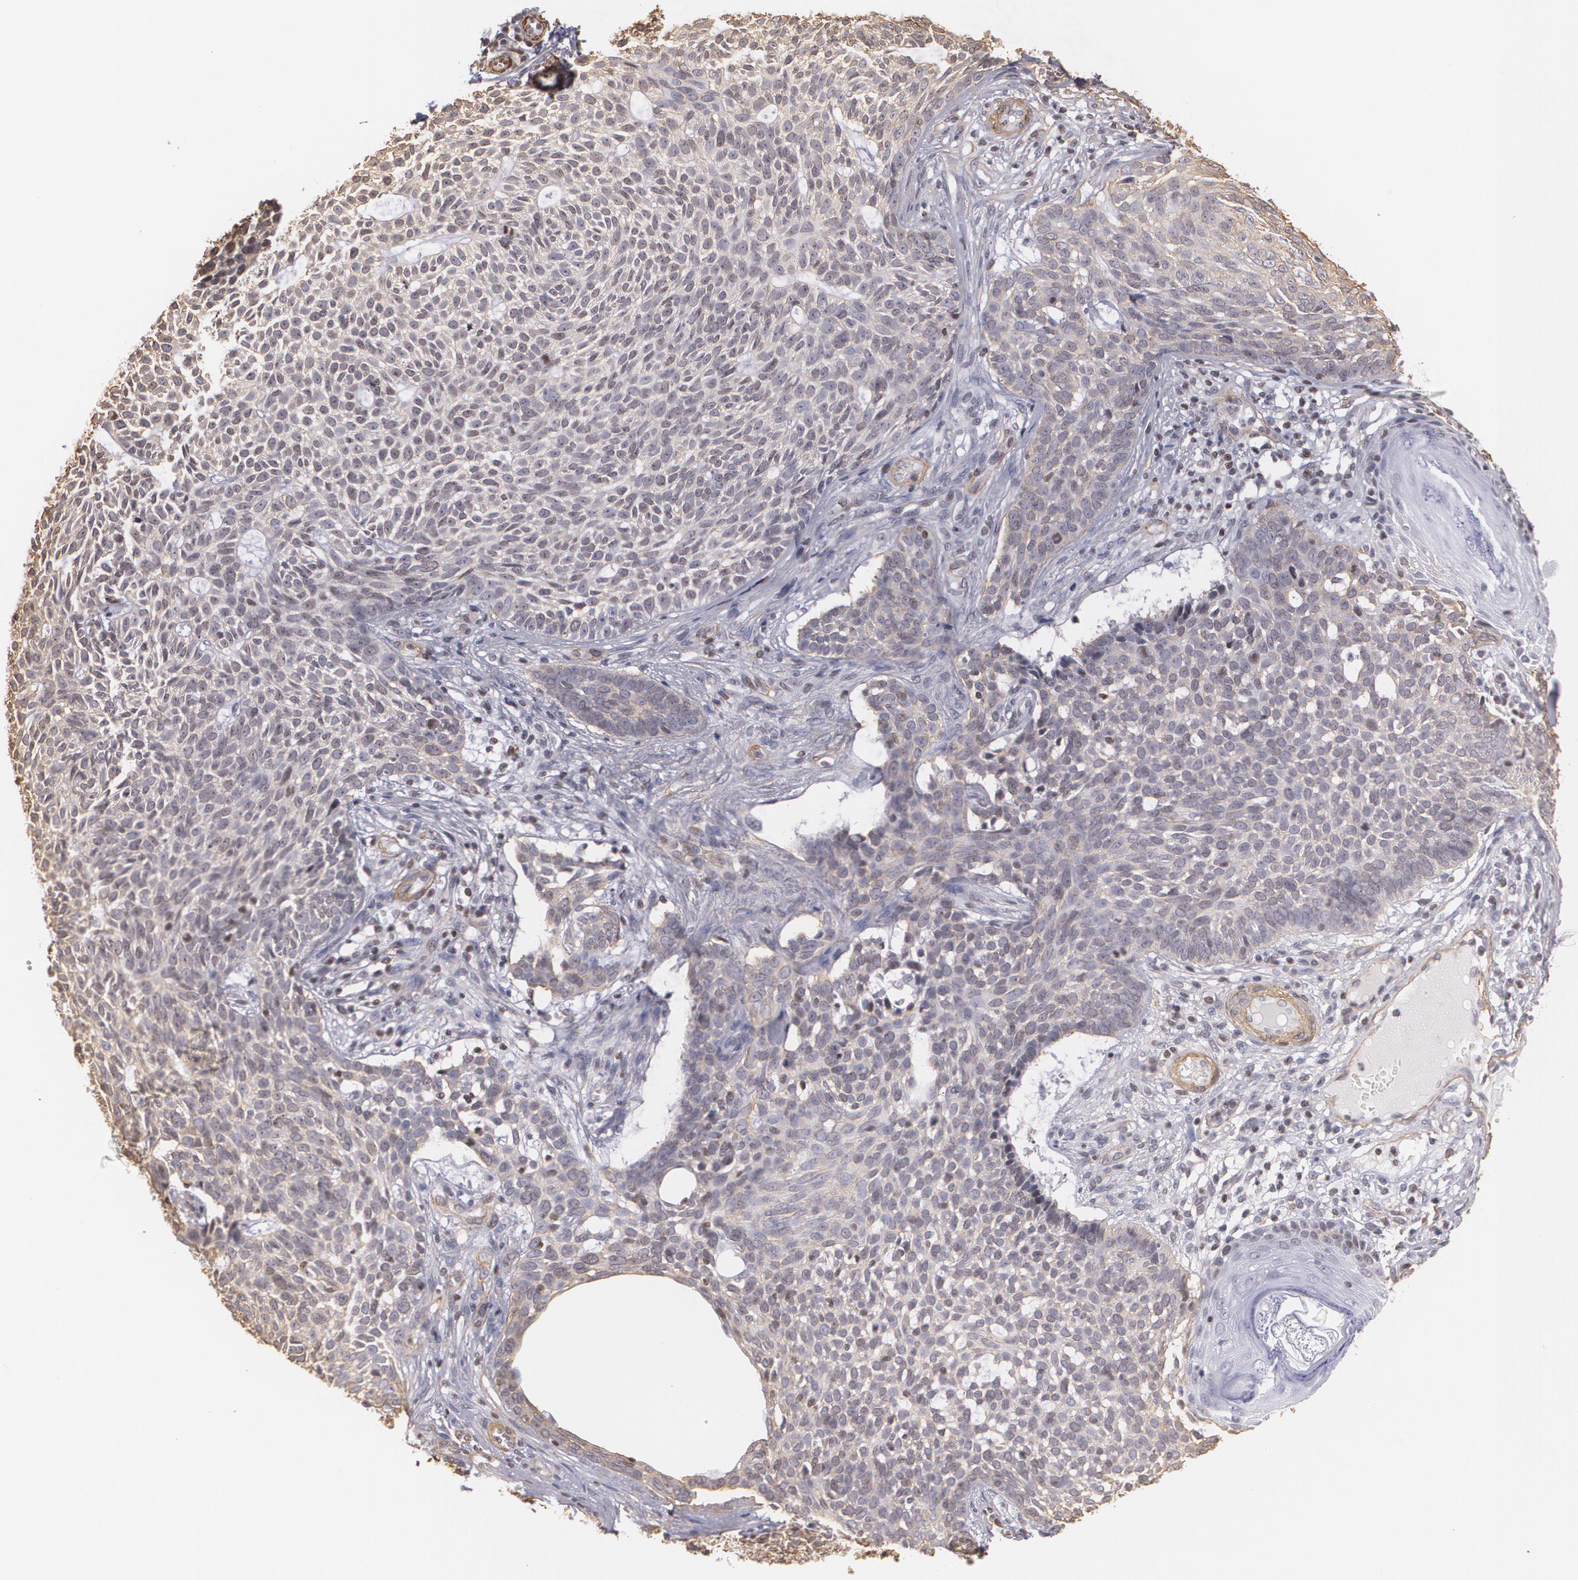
{"staining": {"intensity": "weak", "quantity": "25%-75%", "location": "cytoplasmic/membranous"}, "tissue": "skin cancer", "cell_type": "Tumor cells", "image_type": "cancer", "snomed": [{"axis": "morphology", "description": "Basal cell carcinoma"}, {"axis": "topography", "description": "Skin"}], "caption": "This micrograph demonstrates immunohistochemistry staining of skin cancer (basal cell carcinoma), with low weak cytoplasmic/membranous positivity in approximately 25%-75% of tumor cells.", "gene": "VAMP1", "patient": {"sex": "male", "age": 74}}